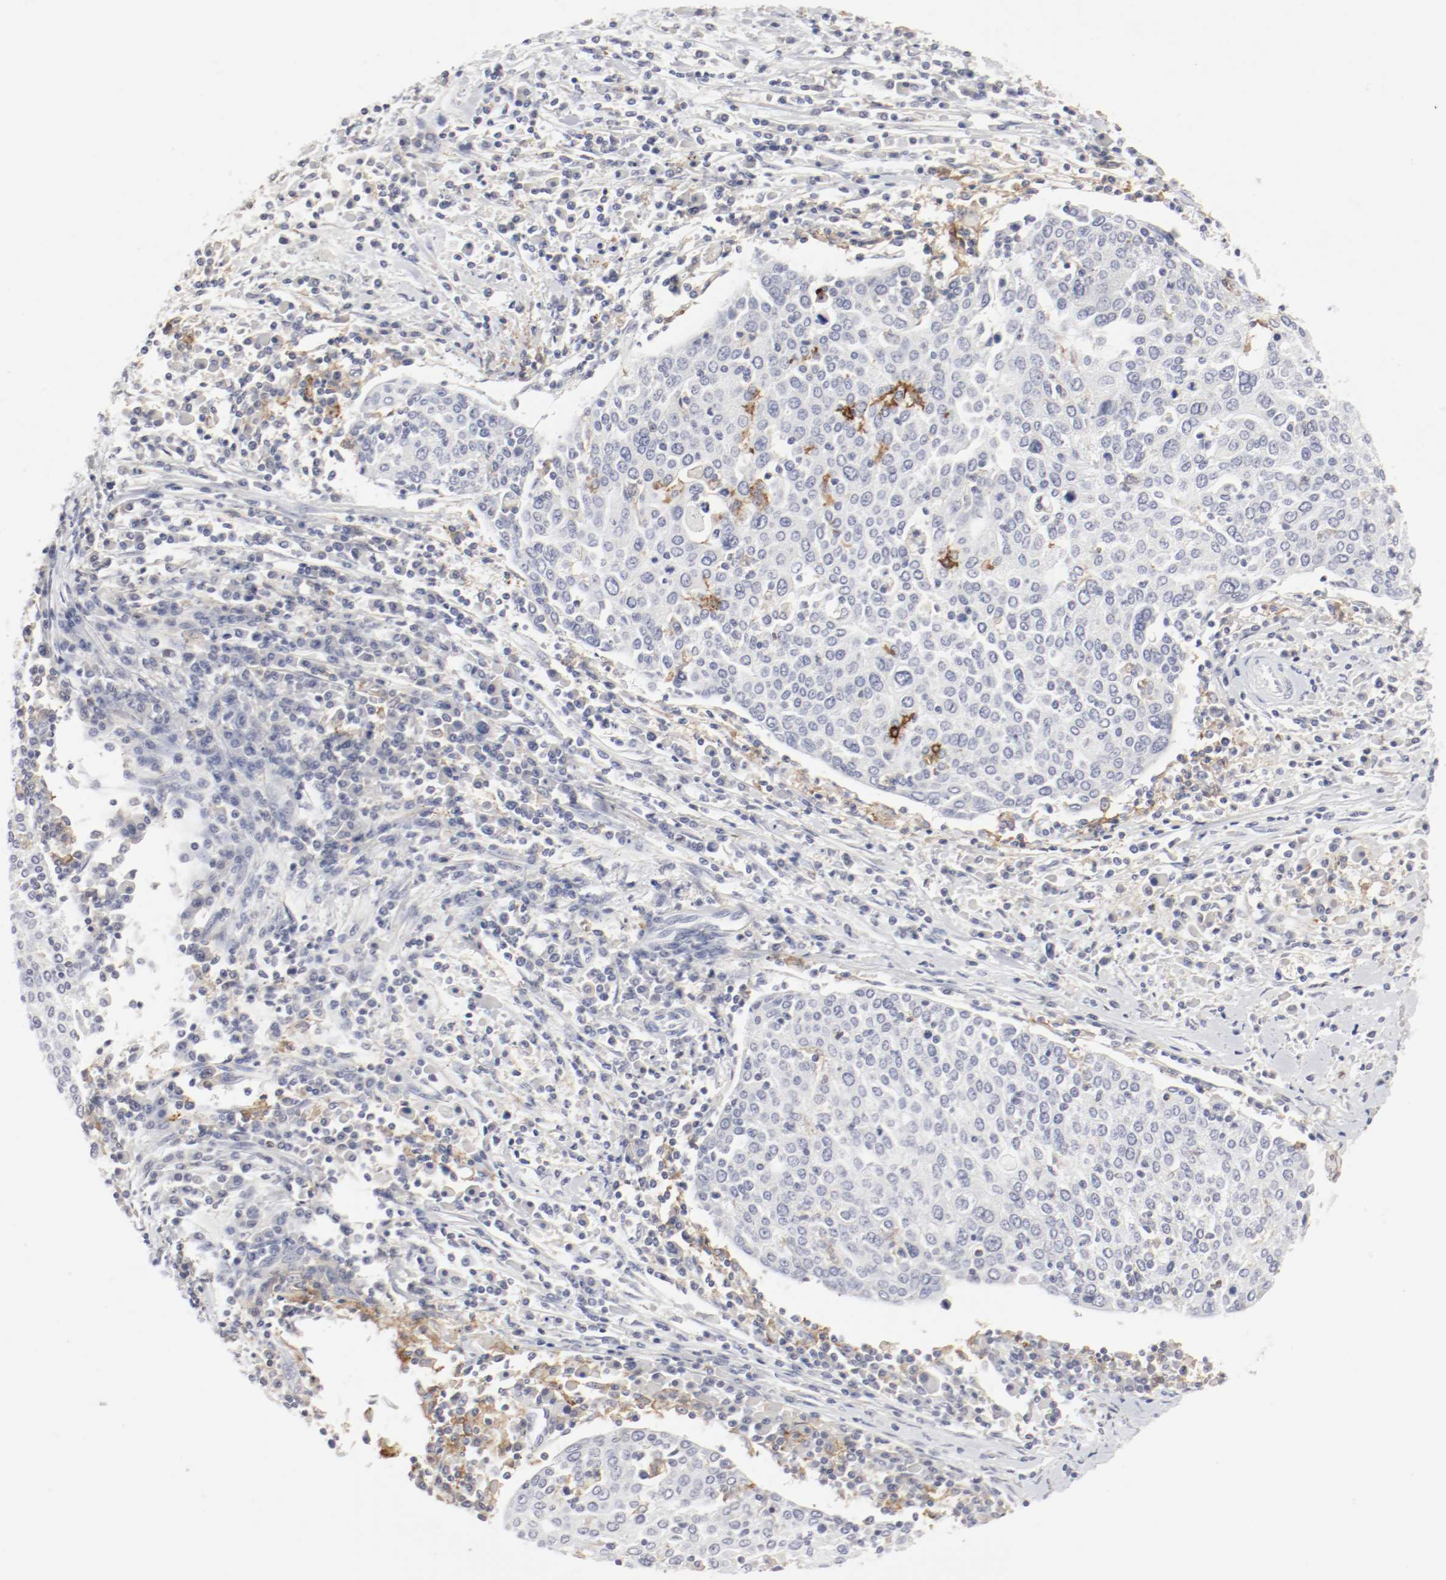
{"staining": {"intensity": "moderate", "quantity": "<25%", "location": "cytoplasmic/membranous"}, "tissue": "cervical cancer", "cell_type": "Tumor cells", "image_type": "cancer", "snomed": [{"axis": "morphology", "description": "Squamous cell carcinoma, NOS"}, {"axis": "topography", "description": "Cervix"}], "caption": "This is a photomicrograph of IHC staining of squamous cell carcinoma (cervical), which shows moderate positivity in the cytoplasmic/membranous of tumor cells.", "gene": "ITGAX", "patient": {"sex": "female", "age": 40}}